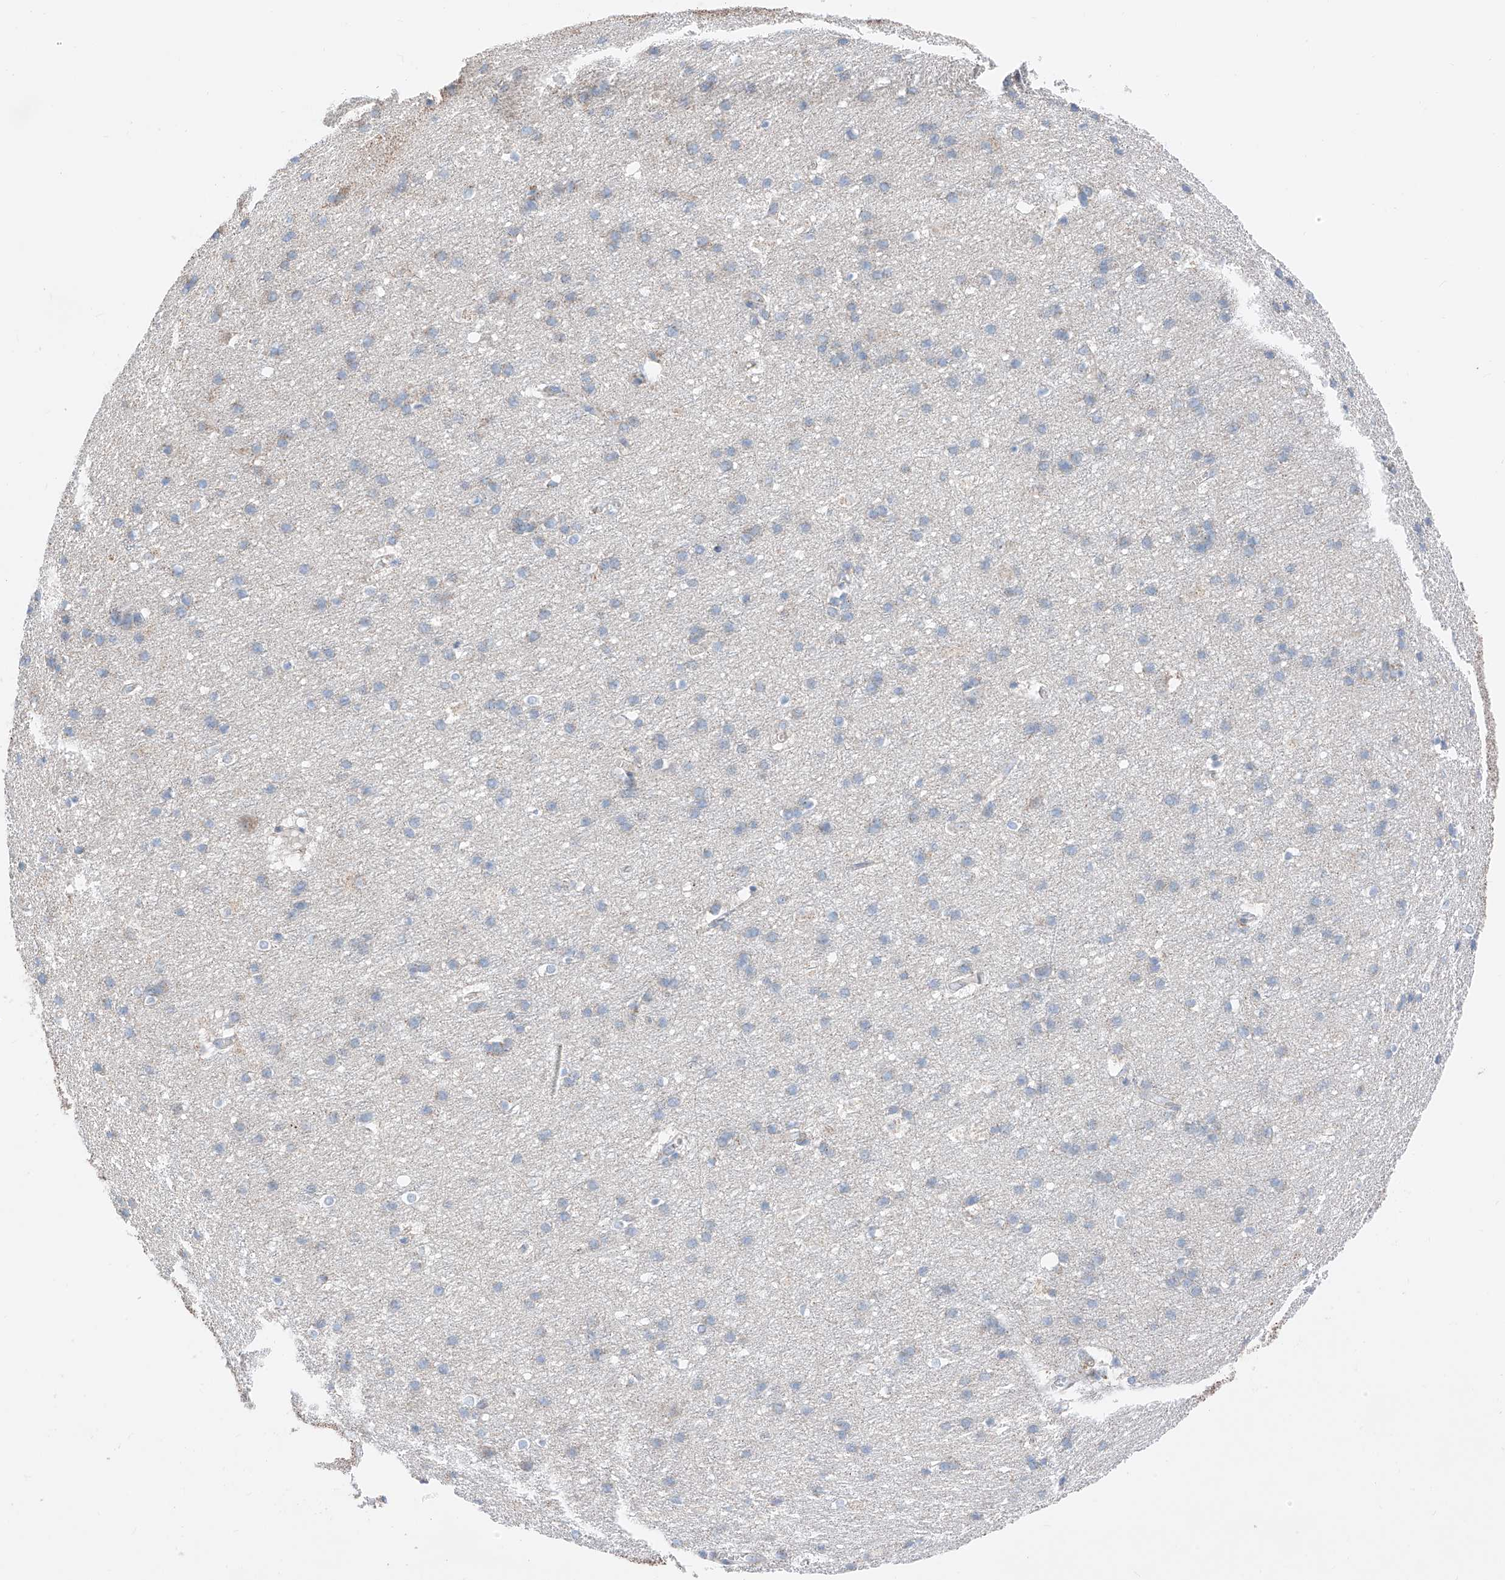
{"staining": {"intensity": "weak", "quantity": ">75%", "location": "cytoplasmic/membranous"}, "tissue": "cerebral cortex", "cell_type": "Endothelial cells", "image_type": "normal", "snomed": [{"axis": "morphology", "description": "Normal tissue, NOS"}, {"axis": "topography", "description": "Cerebral cortex"}], "caption": "IHC micrograph of normal human cerebral cortex stained for a protein (brown), which demonstrates low levels of weak cytoplasmic/membranous expression in about >75% of endothelial cells.", "gene": "MRAP", "patient": {"sex": "male", "age": 54}}